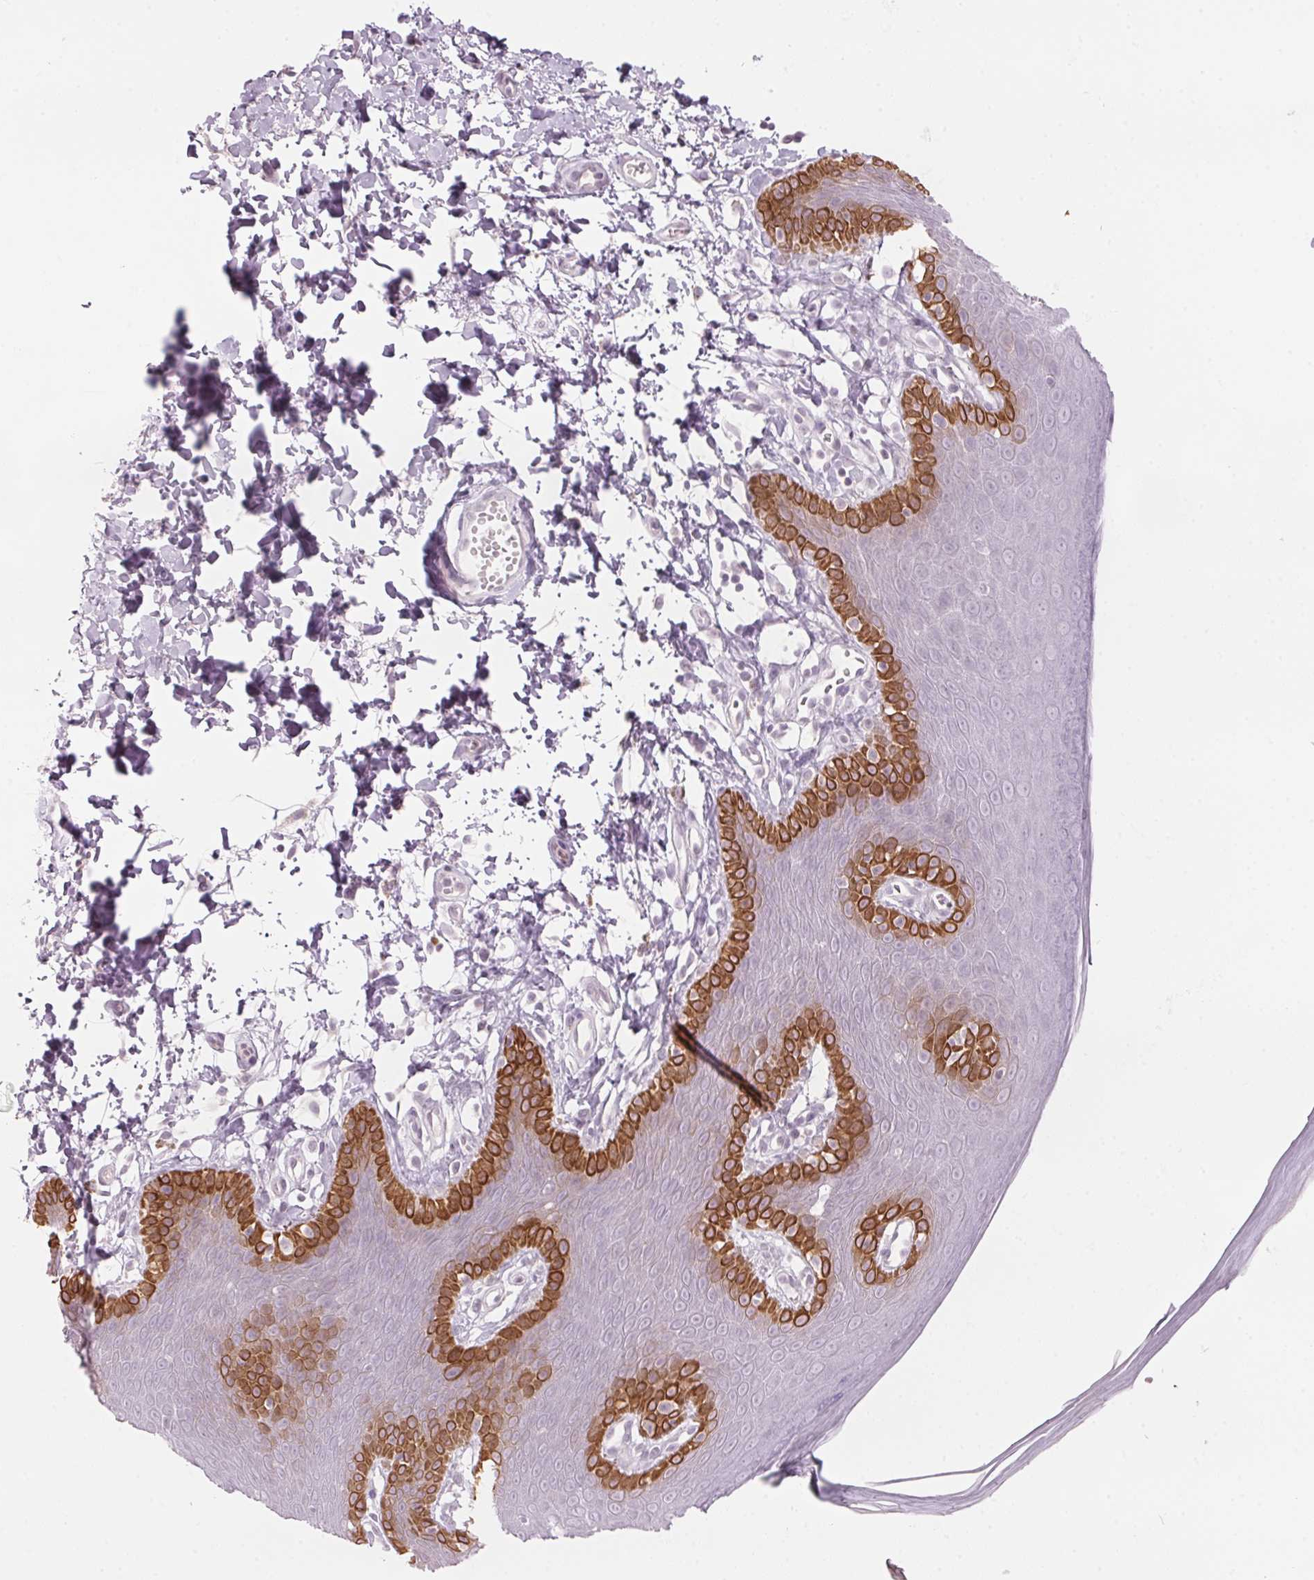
{"staining": {"intensity": "strong", "quantity": "25%-75%", "location": "cytoplasmic/membranous"}, "tissue": "skin", "cell_type": "Epidermal cells", "image_type": "normal", "snomed": [{"axis": "morphology", "description": "Normal tissue, NOS"}, {"axis": "topography", "description": "Anal"}], "caption": "Immunohistochemistry (IHC) image of benign skin: skin stained using IHC demonstrates high levels of strong protein expression localized specifically in the cytoplasmic/membranous of epidermal cells, appearing as a cytoplasmic/membranous brown color.", "gene": "SCTR", "patient": {"sex": "male", "age": 53}}